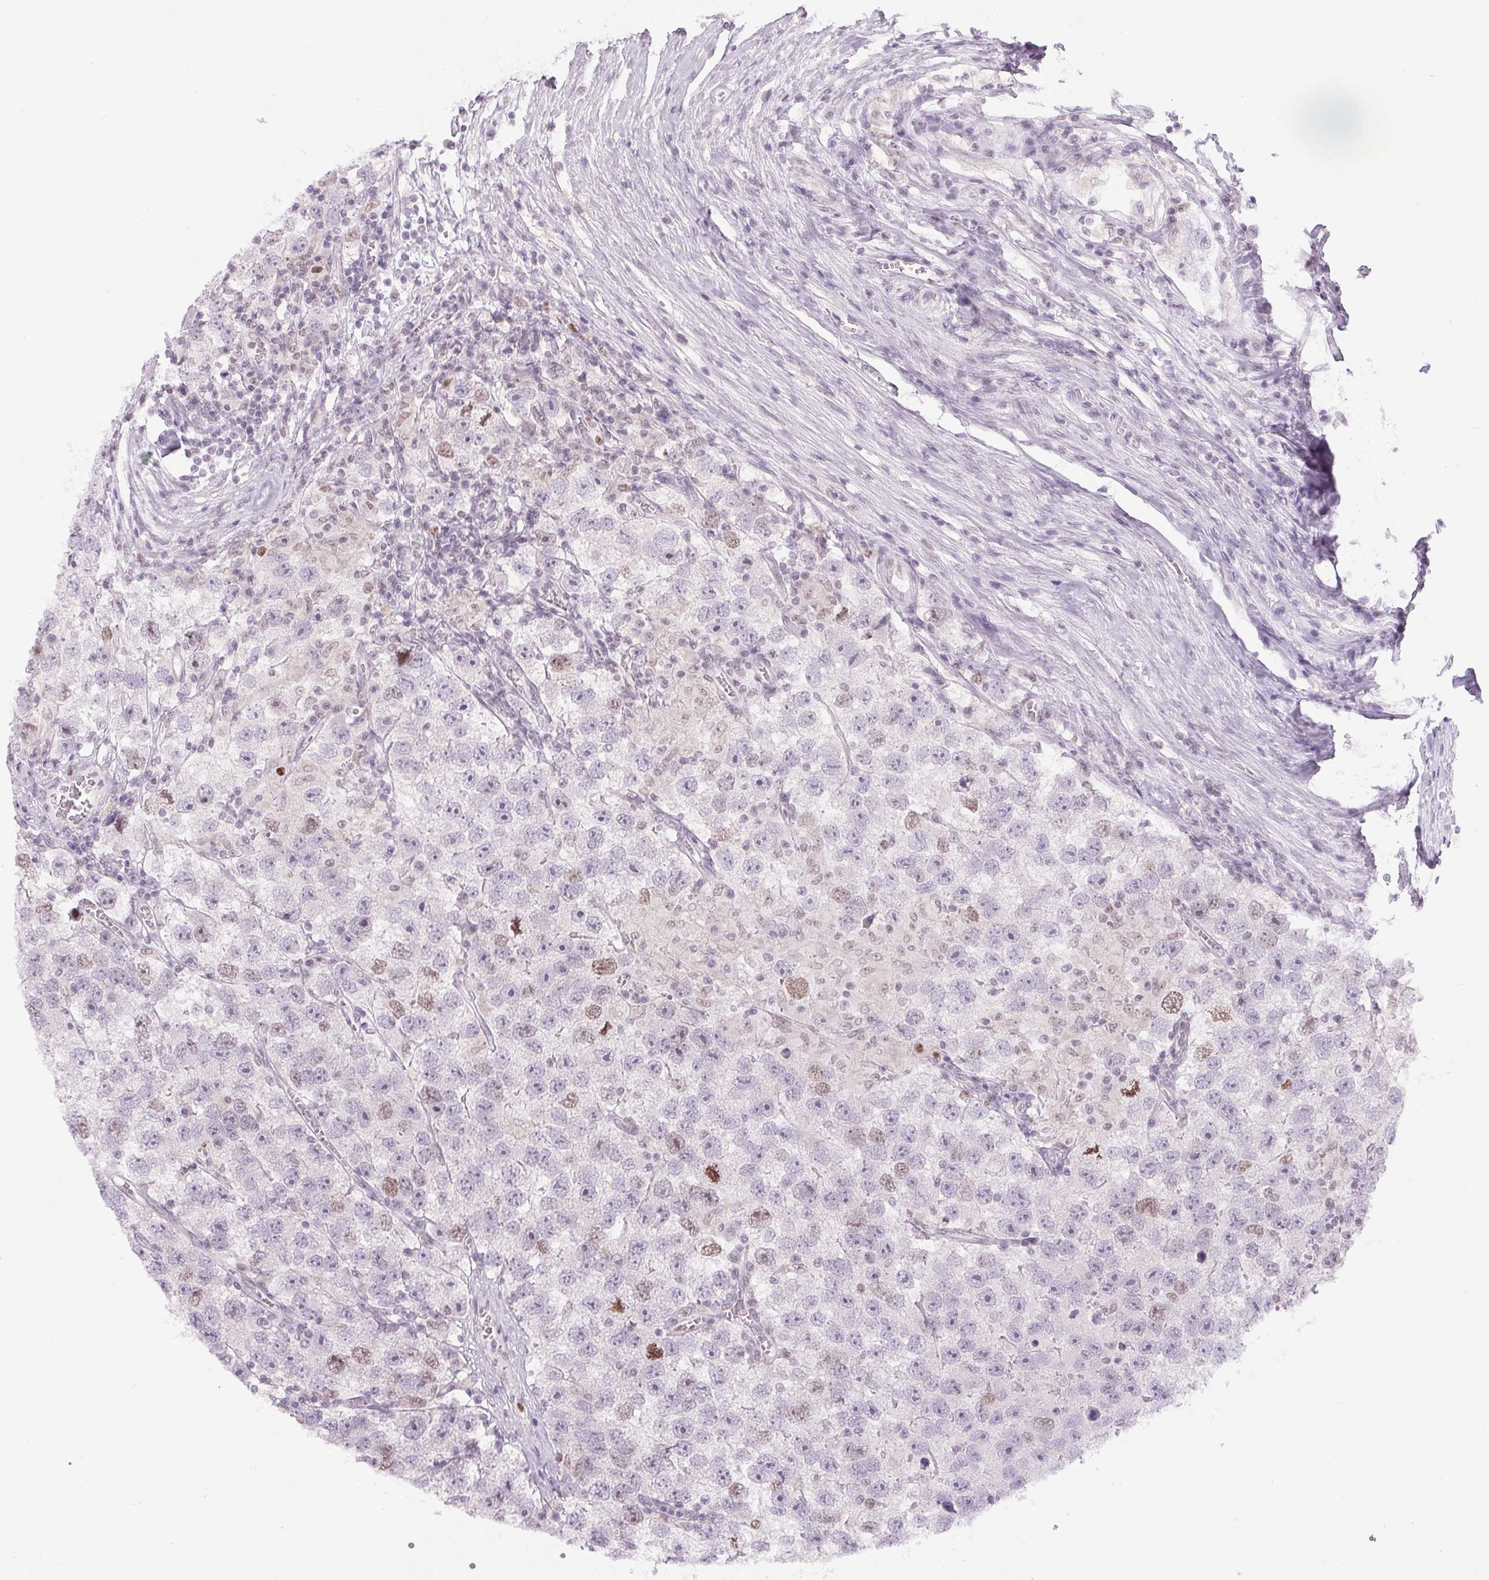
{"staining": {"intensity": "weak", "quantity": "25%-75%", "location": "nuclear"}, "tissue": "testis cancer", "cell_type": "Tumor cells", "image_type": "cancer", "snomed": [{"axis": "morphology", "description": "Seminoma, NOS"}, {"axis": "topography", "description": "Testis"}], "caption": "IHC image of neoplastic tissue: human testis cancer stained using immunohistochemistry exhibits low levels of weak protein expression localized specifically in the nuclear of tumor cells, appearing as a nuclear brown color.", "gene": "SMIM6", "patient": {"sex": "male", "age": 26}}